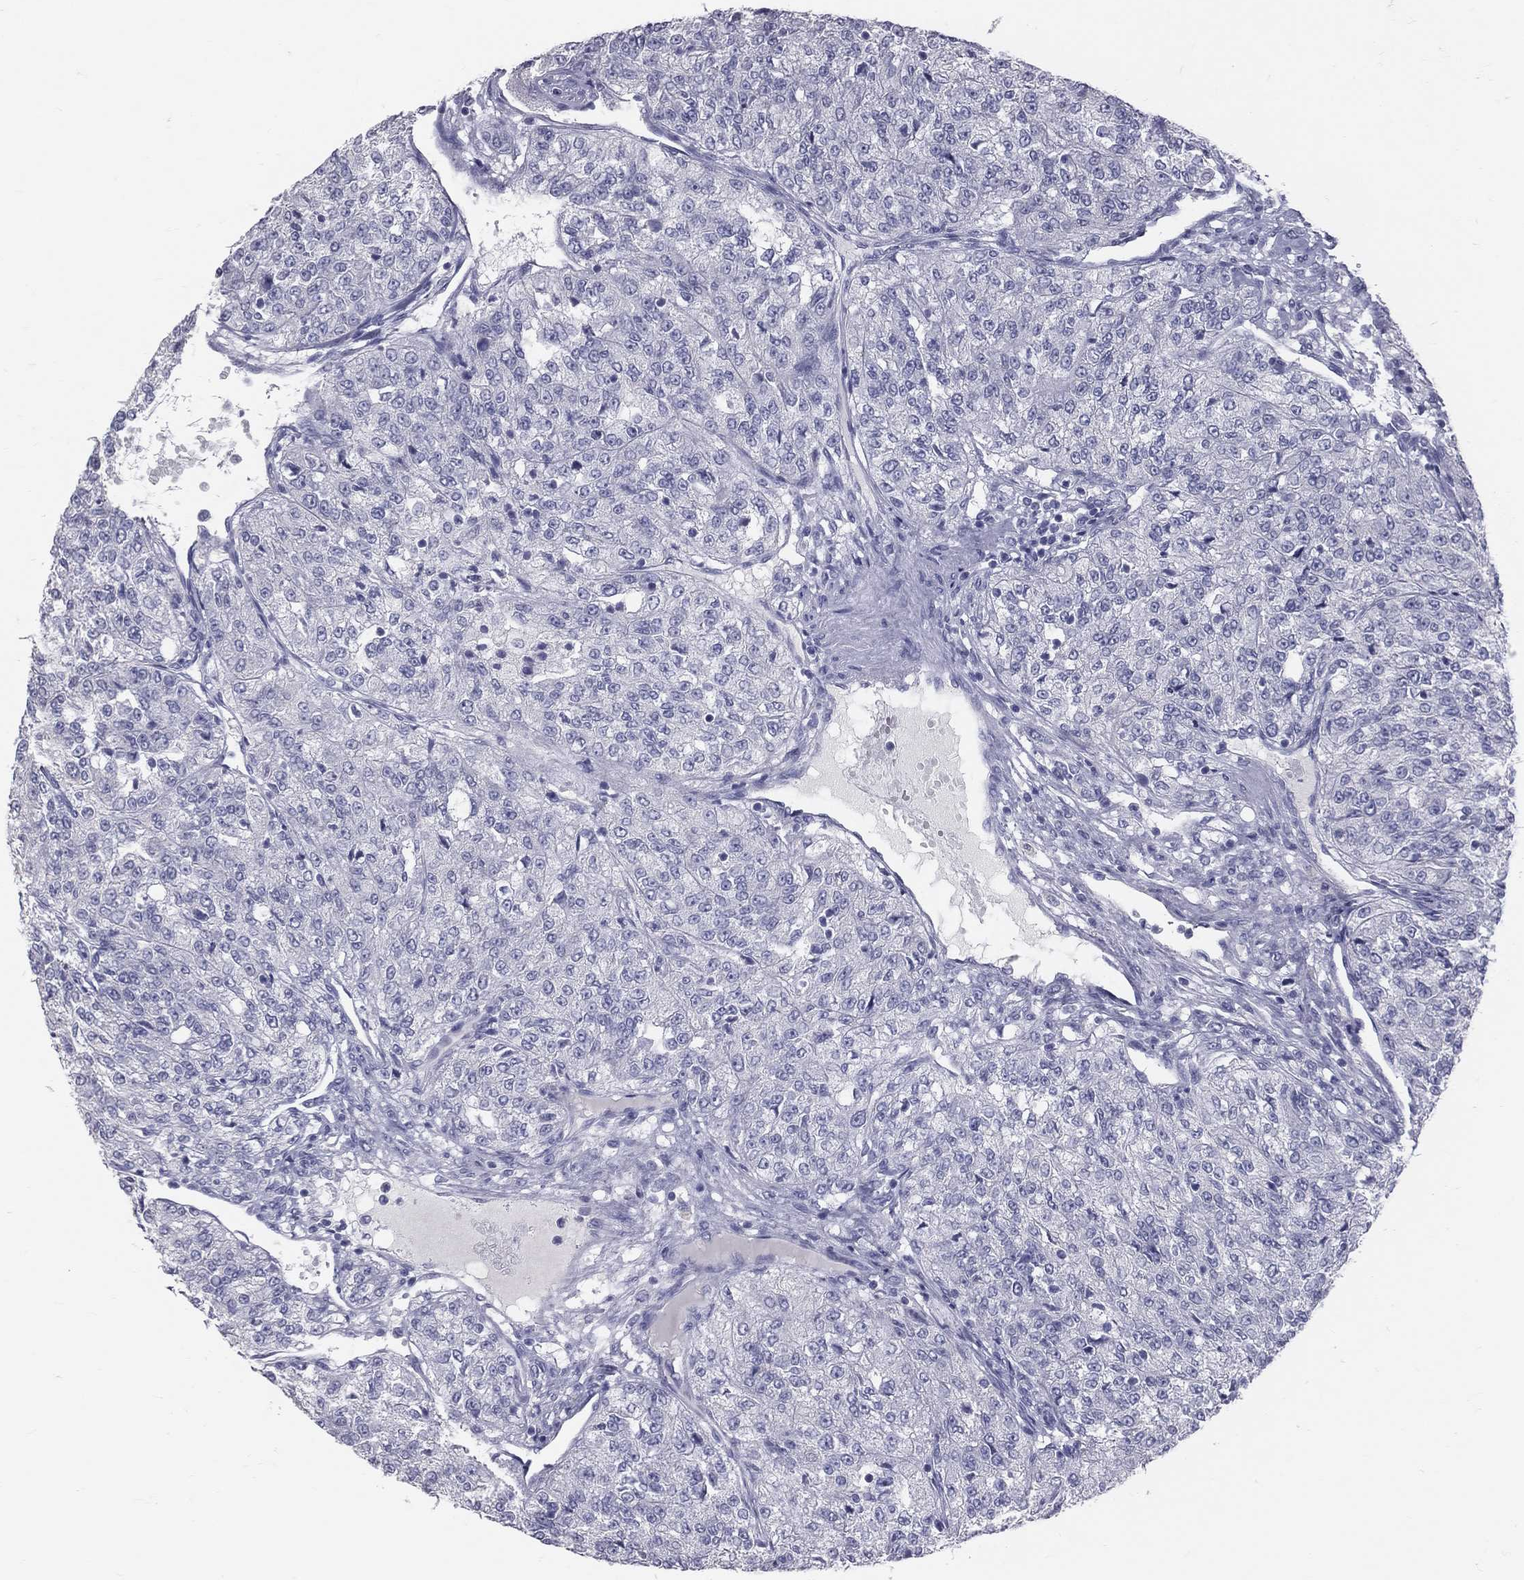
{"staining": {"intensity": "negative", "quantity": "none", "location": "none"}, "tissue": "renal cancer", "cell_type": "Tumor cells", "image_type": "cancer", "snomed": [{"axis": "morphology", "description": "Adenocarcinoma, NOS"}, {"axis": "topography", "description": "Kidney"}], "caption": "Renal adenocarcinoma was stained to show a protein in brown. There is no significant expression in tumor cells.", "gene": "TFPI2", "patient": {"sex": "female", "age": 63}}